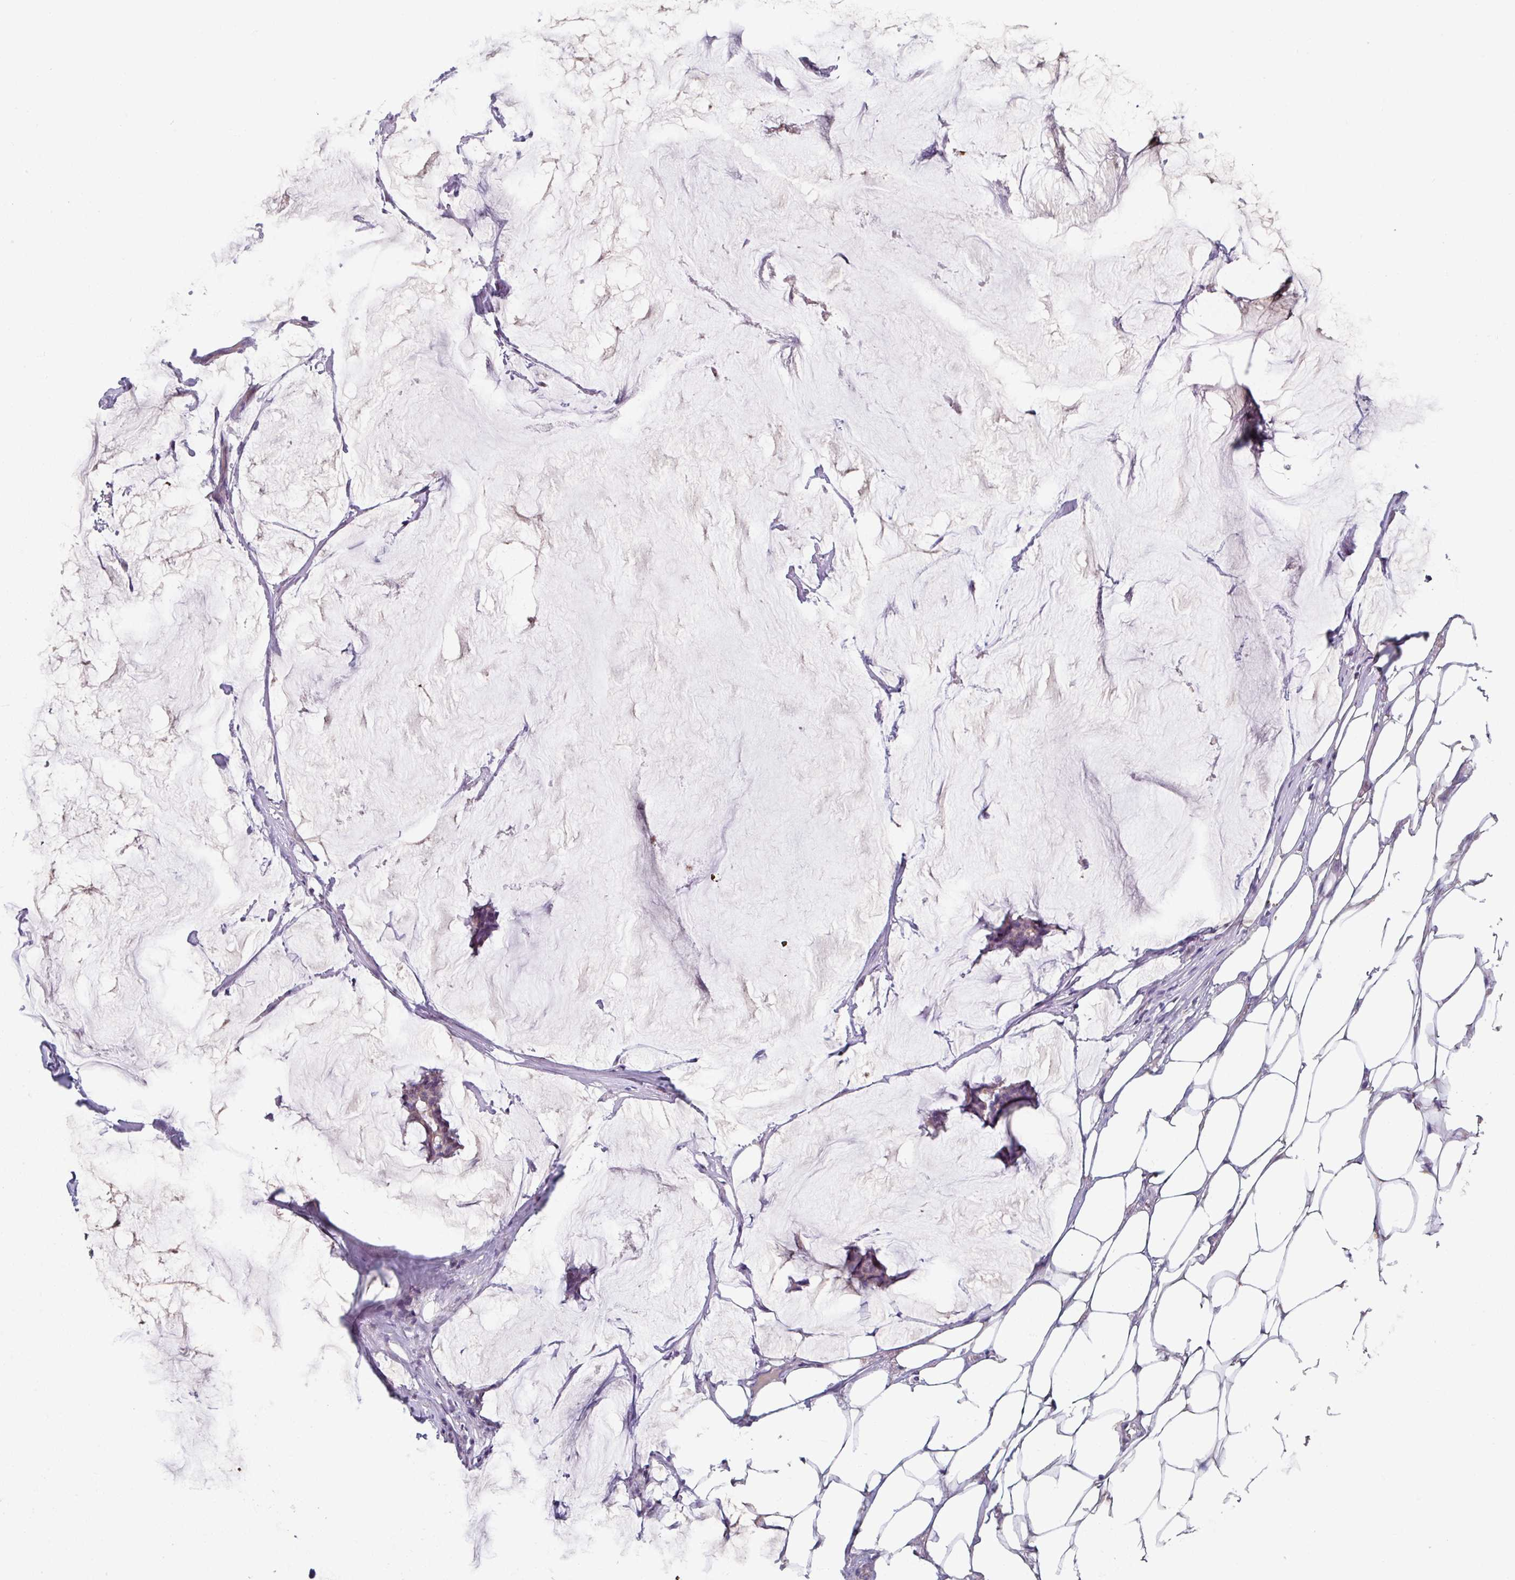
{"staining": {"intensity": "negative", "quantity": "none", "location": "none"}, "tissue": "breast cancer", "cell_type": "Tumor cells", "image_type": "cancer", "snomed": [{"axis": "morphology", "description": "Duct carcinoma"}, {"axis": "topography", "description": "Breast"}], "caption": "DAB (3,3'-diaminobenzidine) immunohistochemical staining of breast cancer exhibits no significant expression in tumor cells.", "gene": "TMEM132A", "patient": {"sex": "female", "age": 93}}